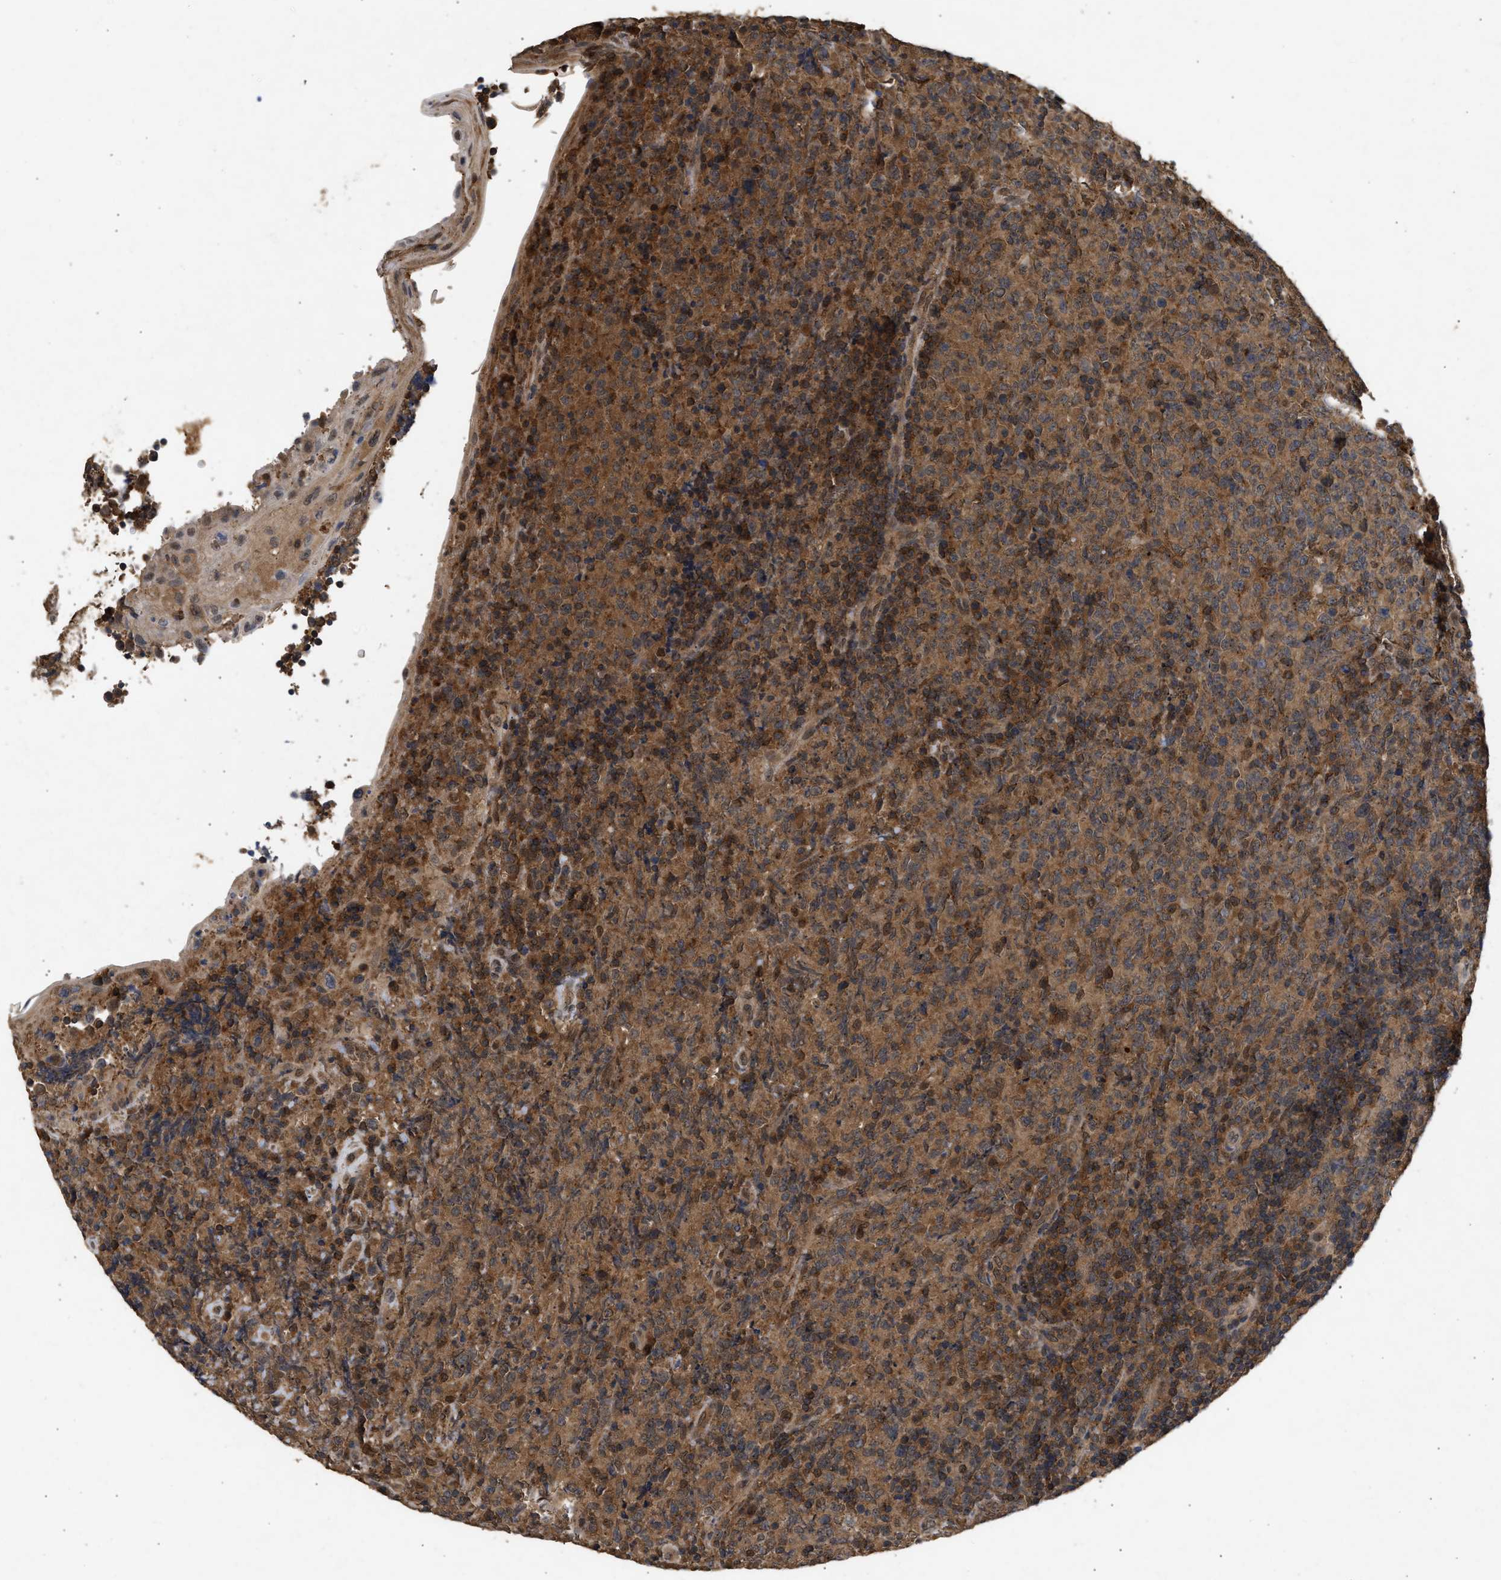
{"staining": {"intensity": "moderate", "quantity": ">75%", "location": "cytoplasmic/membranous,nuclear"}, "tissue": "lymphoma", "cell_type": "Tumor cells", "image_type": "cancer", "snomed": [{"axis": "morphology", "description": "Malignant lymphoma, non-Hodgkin's type, High grade"}, {"axis": "topography", "description": "Tonsil"}], "caption": "The histopathology image exhibits a brown stain indicating the presence of a protein in the cytoplasmic/membranous and nuclear of tumor cells in lymphoma.", "gene": "FITM1", "patient": {"sex": "female", "age": 36}}